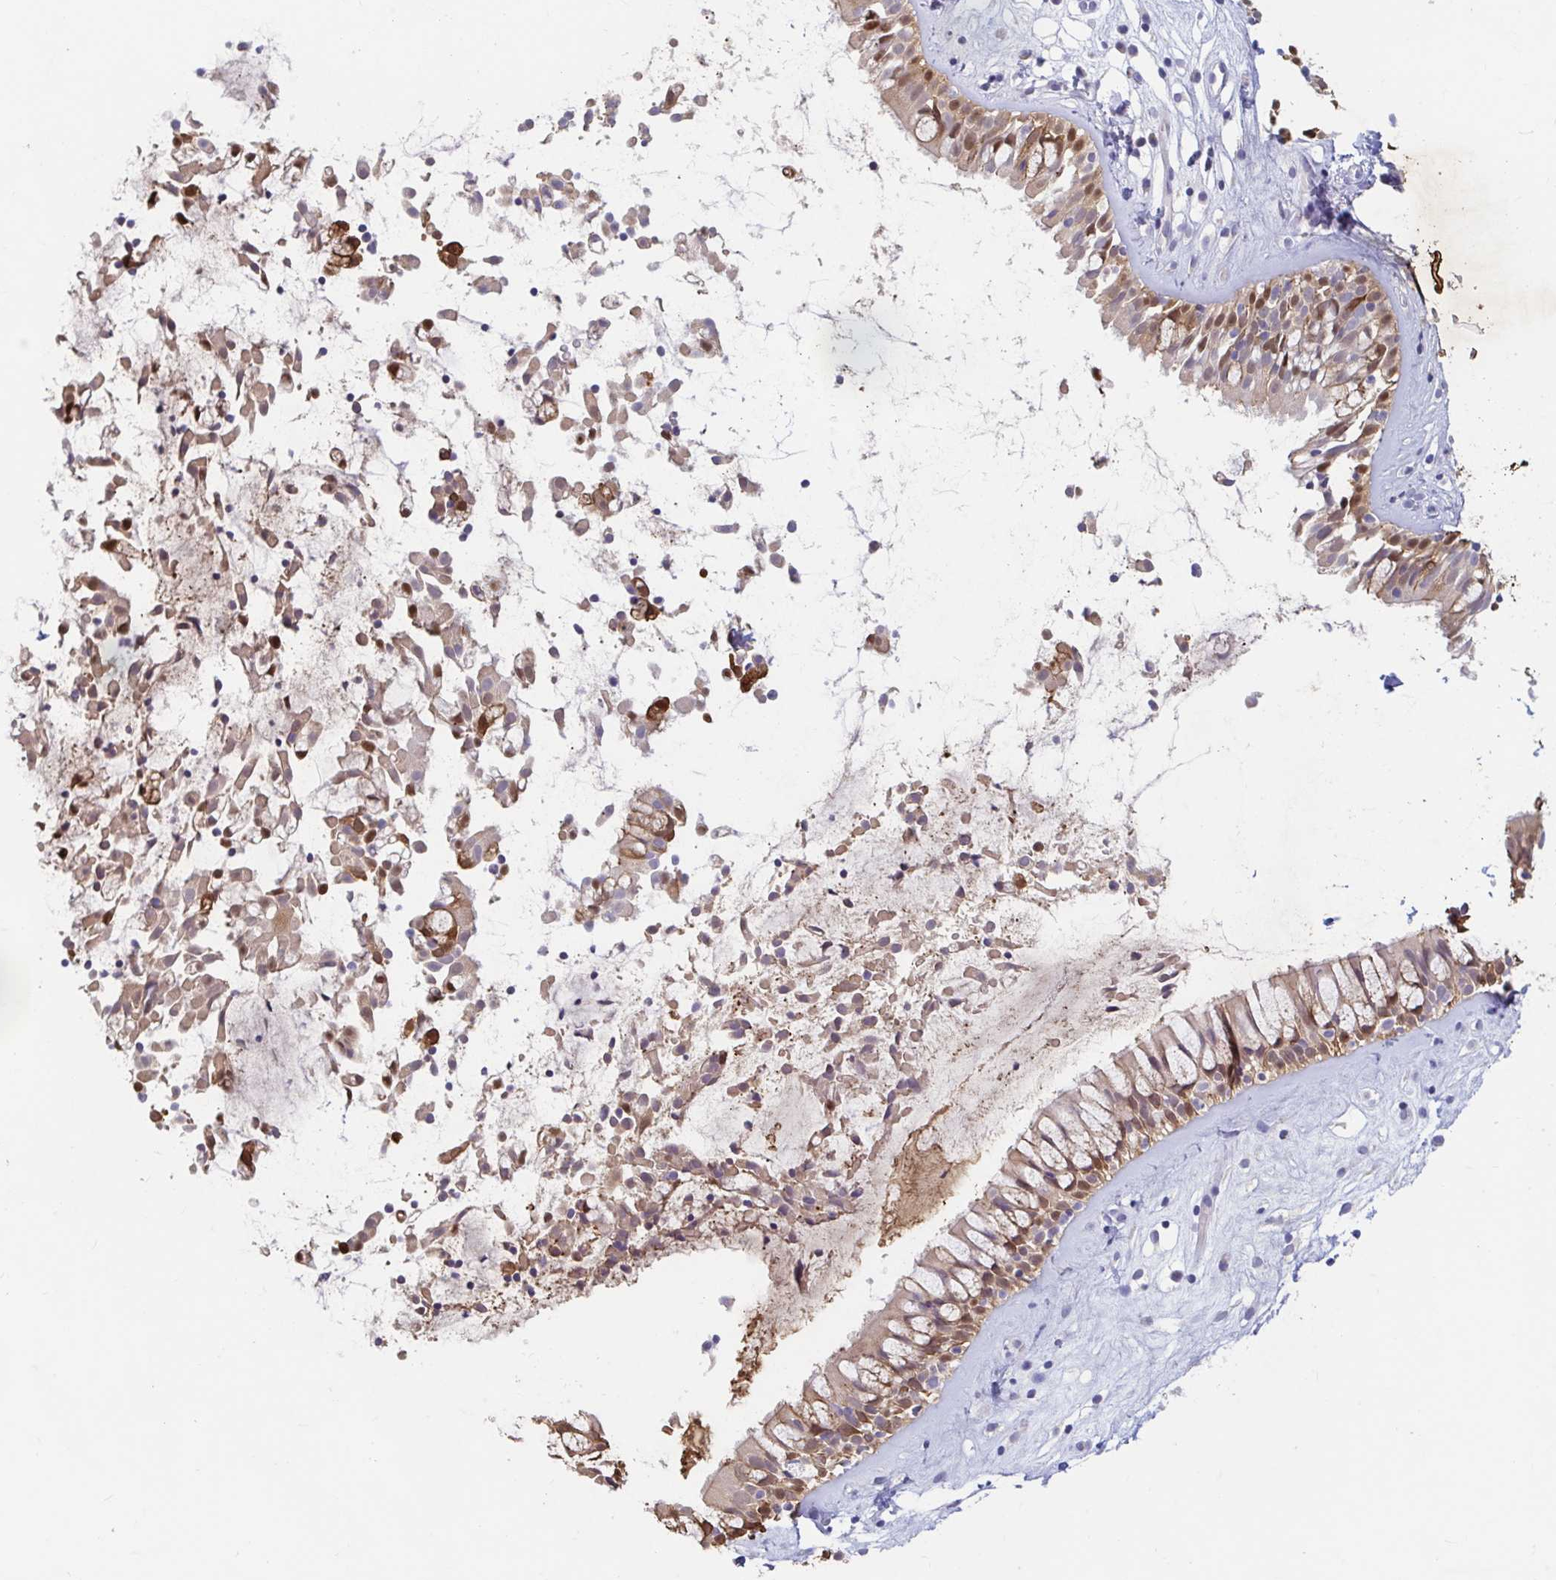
{"staining": {"intensity": "moderate", "quantity": "25%-75%", "location": "cytoplasmic/membranous"}, "tissue": "nasopharynx", "cell_type": "Respiratory epithelial cells", "image_type": "normal", "snomed": [{"axis": "morphology", "description": "Normal tissue, NOS"}, {"axis": "topography", "description": "Nasopharynx"}], "caption": "Brown immunohistochemical staining in normal nasopharynx shows moderate cytoplasmic/membranous expression in approximately 25%-75% of respiratory epithelial cells.", "gene": "ADH1A", "patient": {"sex": "male", "age": 32}}